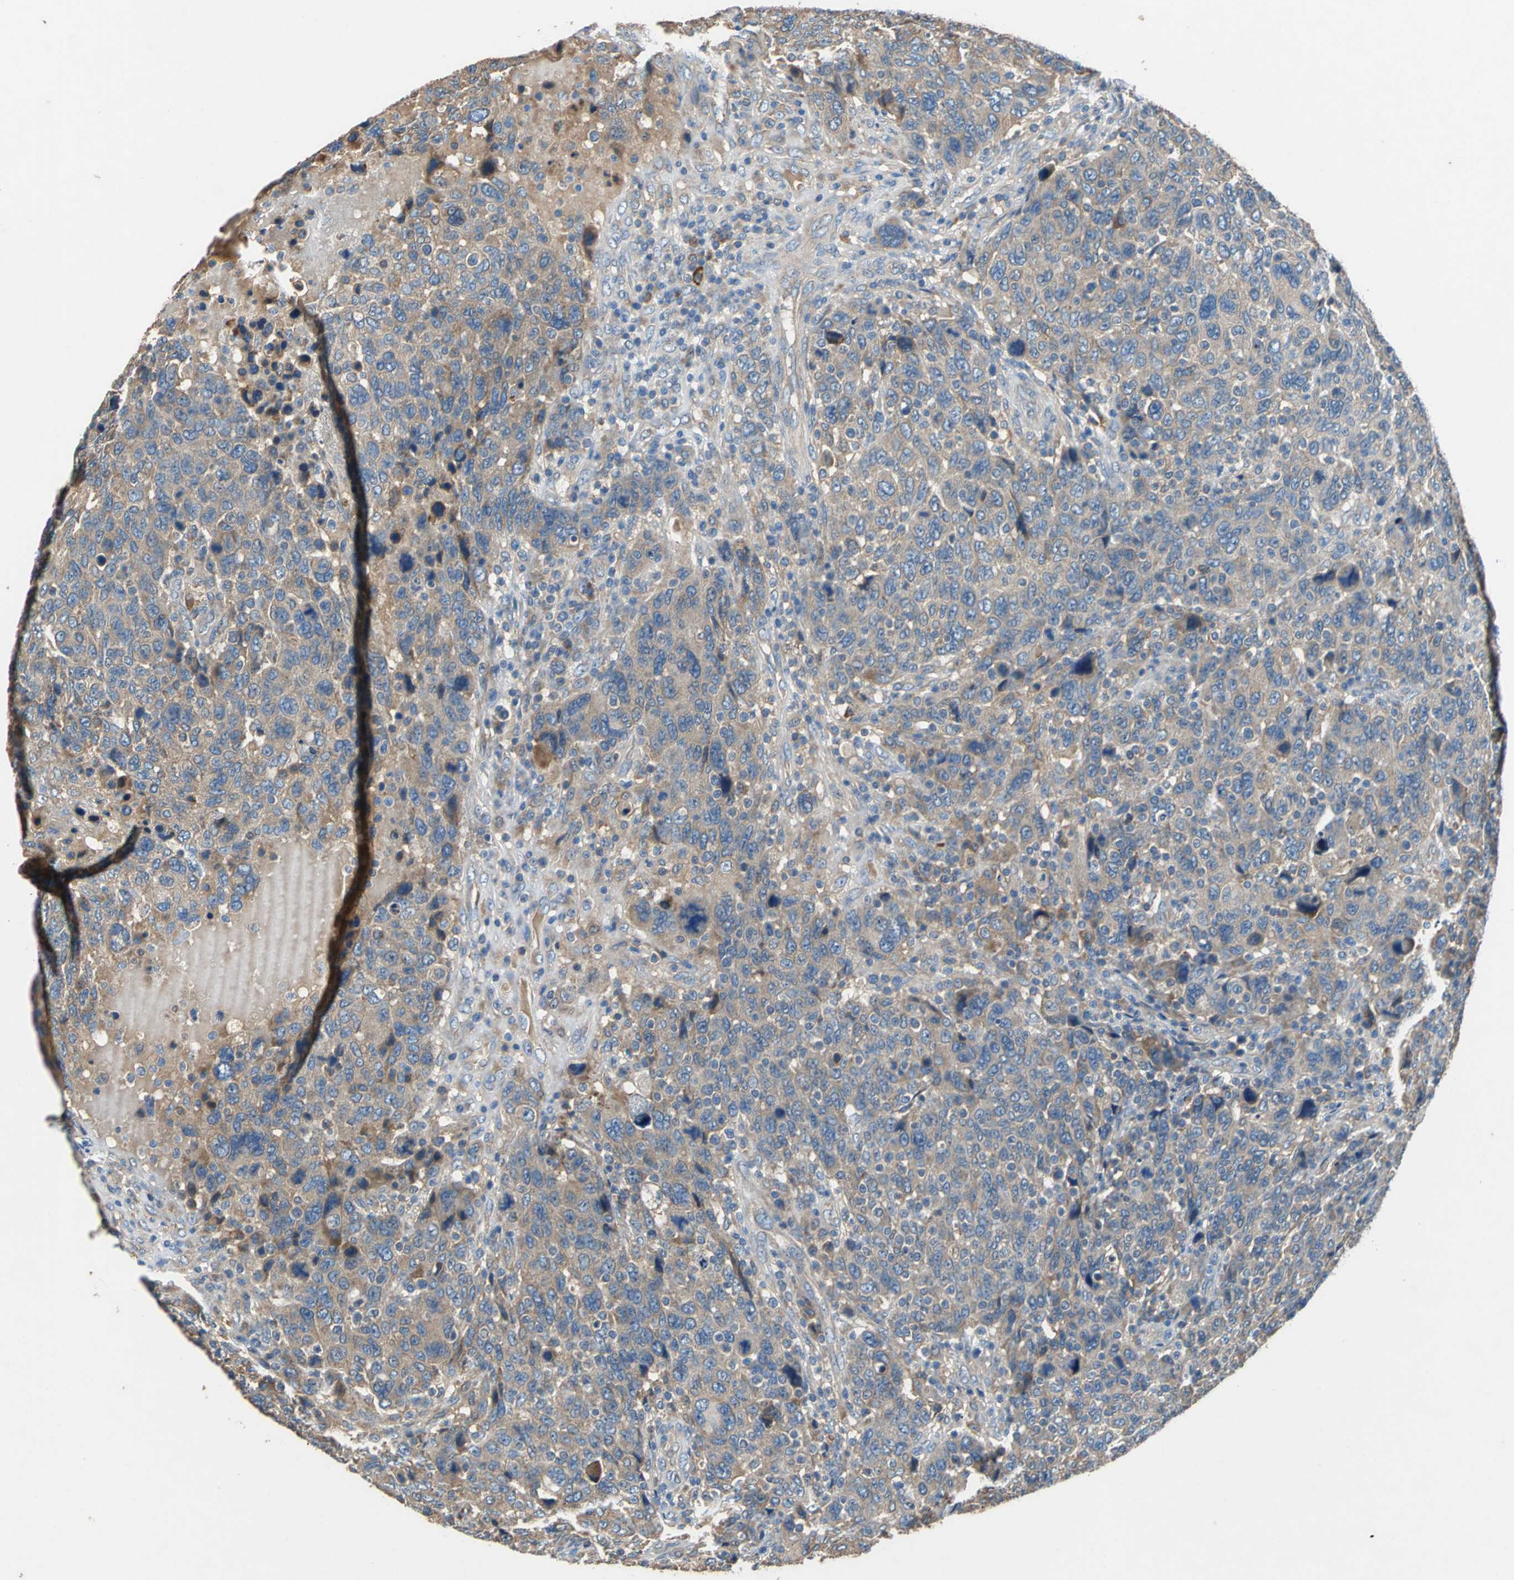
{"staining": {"intensity": "moderate", "quantity": ">75%", "location": "cytoplasmic/membranous"}, "tissue": "breast cancer", "cell_type": "Tumor cells", "image_type": "cancer", "snomed": [{"axis": "morphology", "description": "Duct carcinoma"}, {"axis": "topography", "description": "Breast"}], "caption": "The immunohistochemical stain highlights moderate cytoplasmic/membranous staining in tumor cells of breast cancer (invasive ductal carcinoma) tissue.", "gene": "HEPH", "patient": {"sex": "female", "age": 37}}